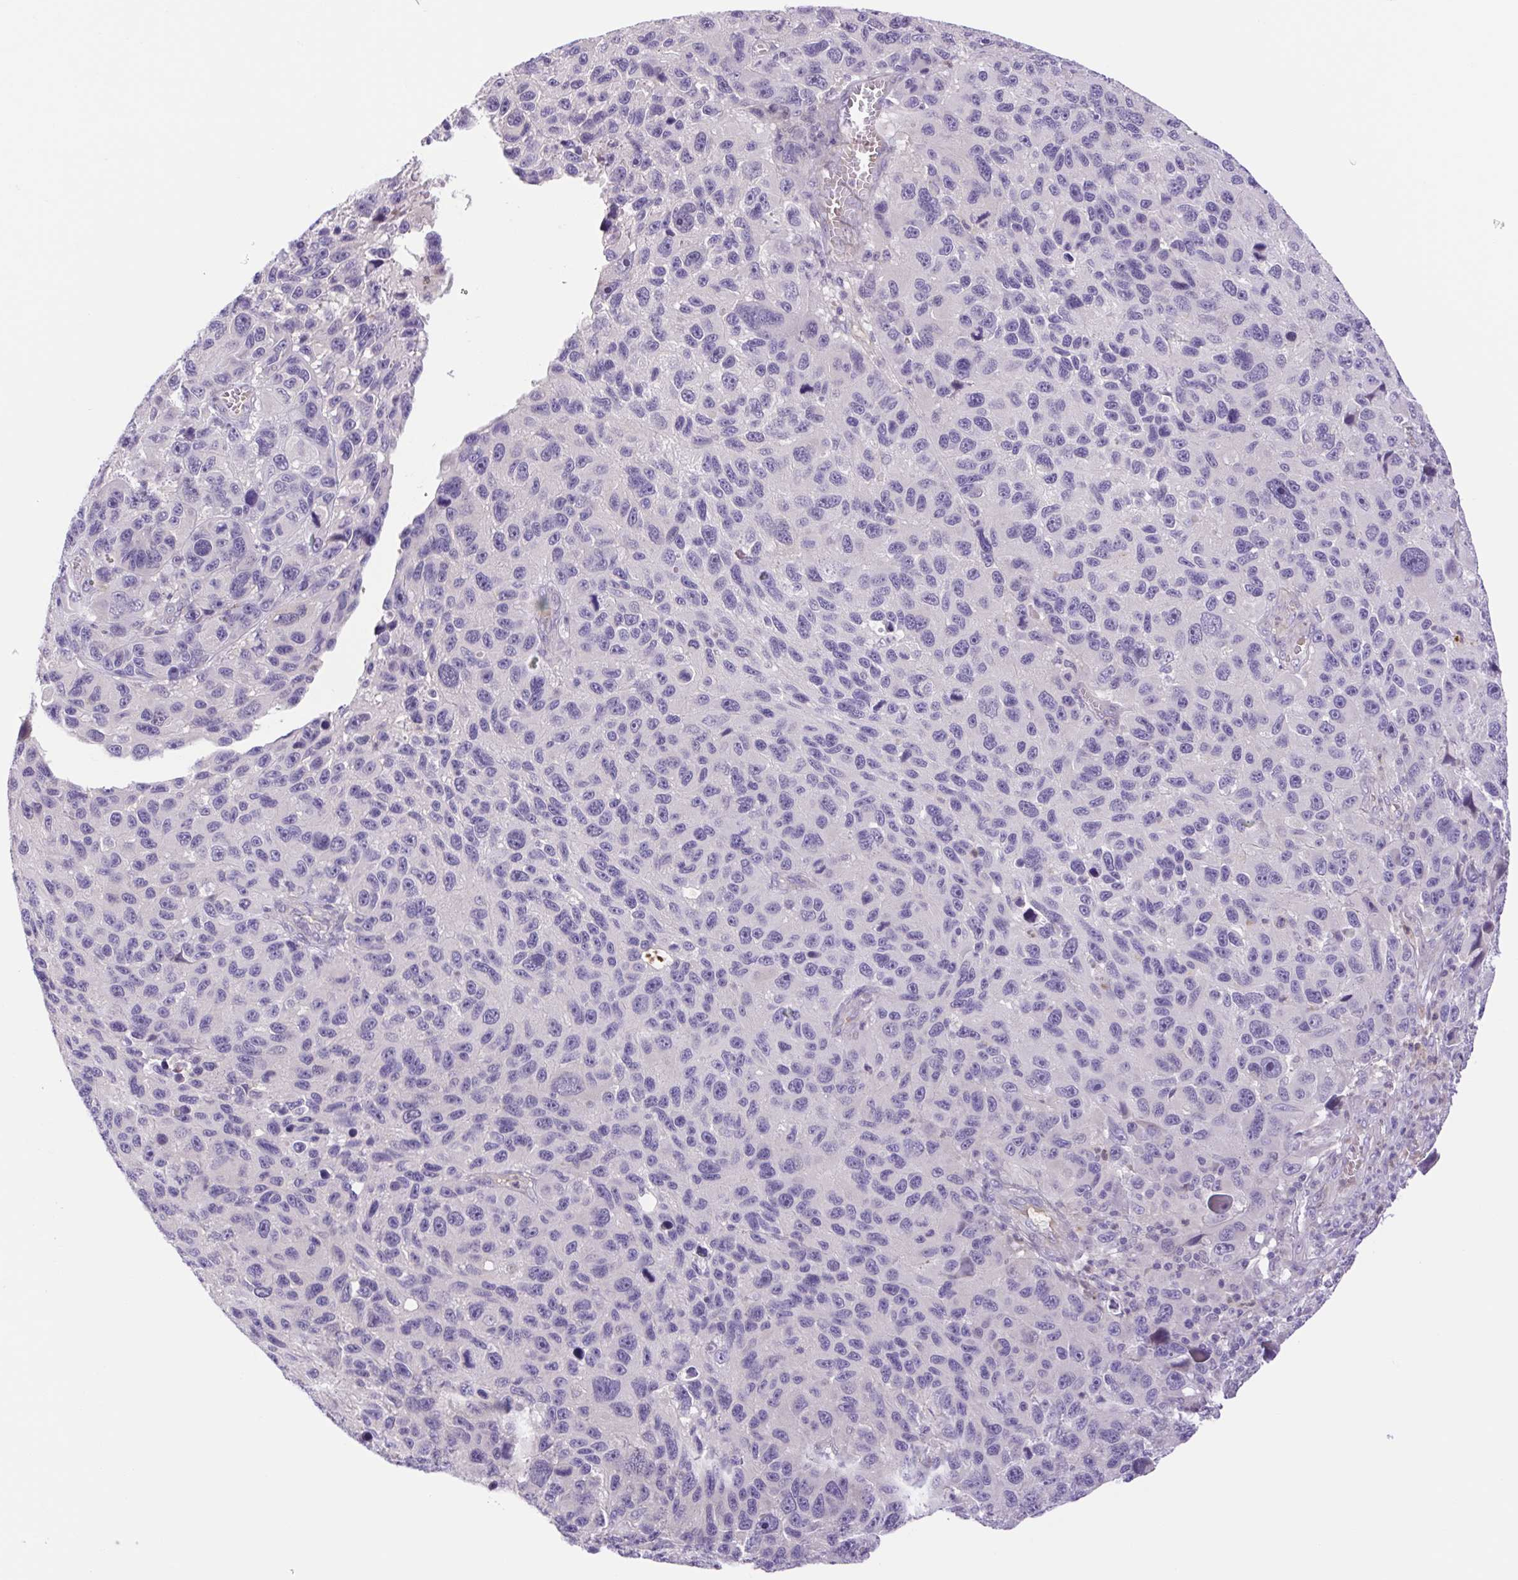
{"staining": {"intensity": "negative", "quantity": "none", "location": "none"}, "tissue": "melanoma", "cell_type": "Tumor cells", "image_type": "cancer", "snomed": [{"axis": "morphology", "description": "Malignant melanoma, NOS"}, {"axis": "topography", "description": "Skin"}], "caption": "IHC image of neoplastic tissue: melanoma stained with DAB shows no significant protein staining in tumor cells.", "gene": "FAM177B", "patient": {"sex": "male", "age": 53}}